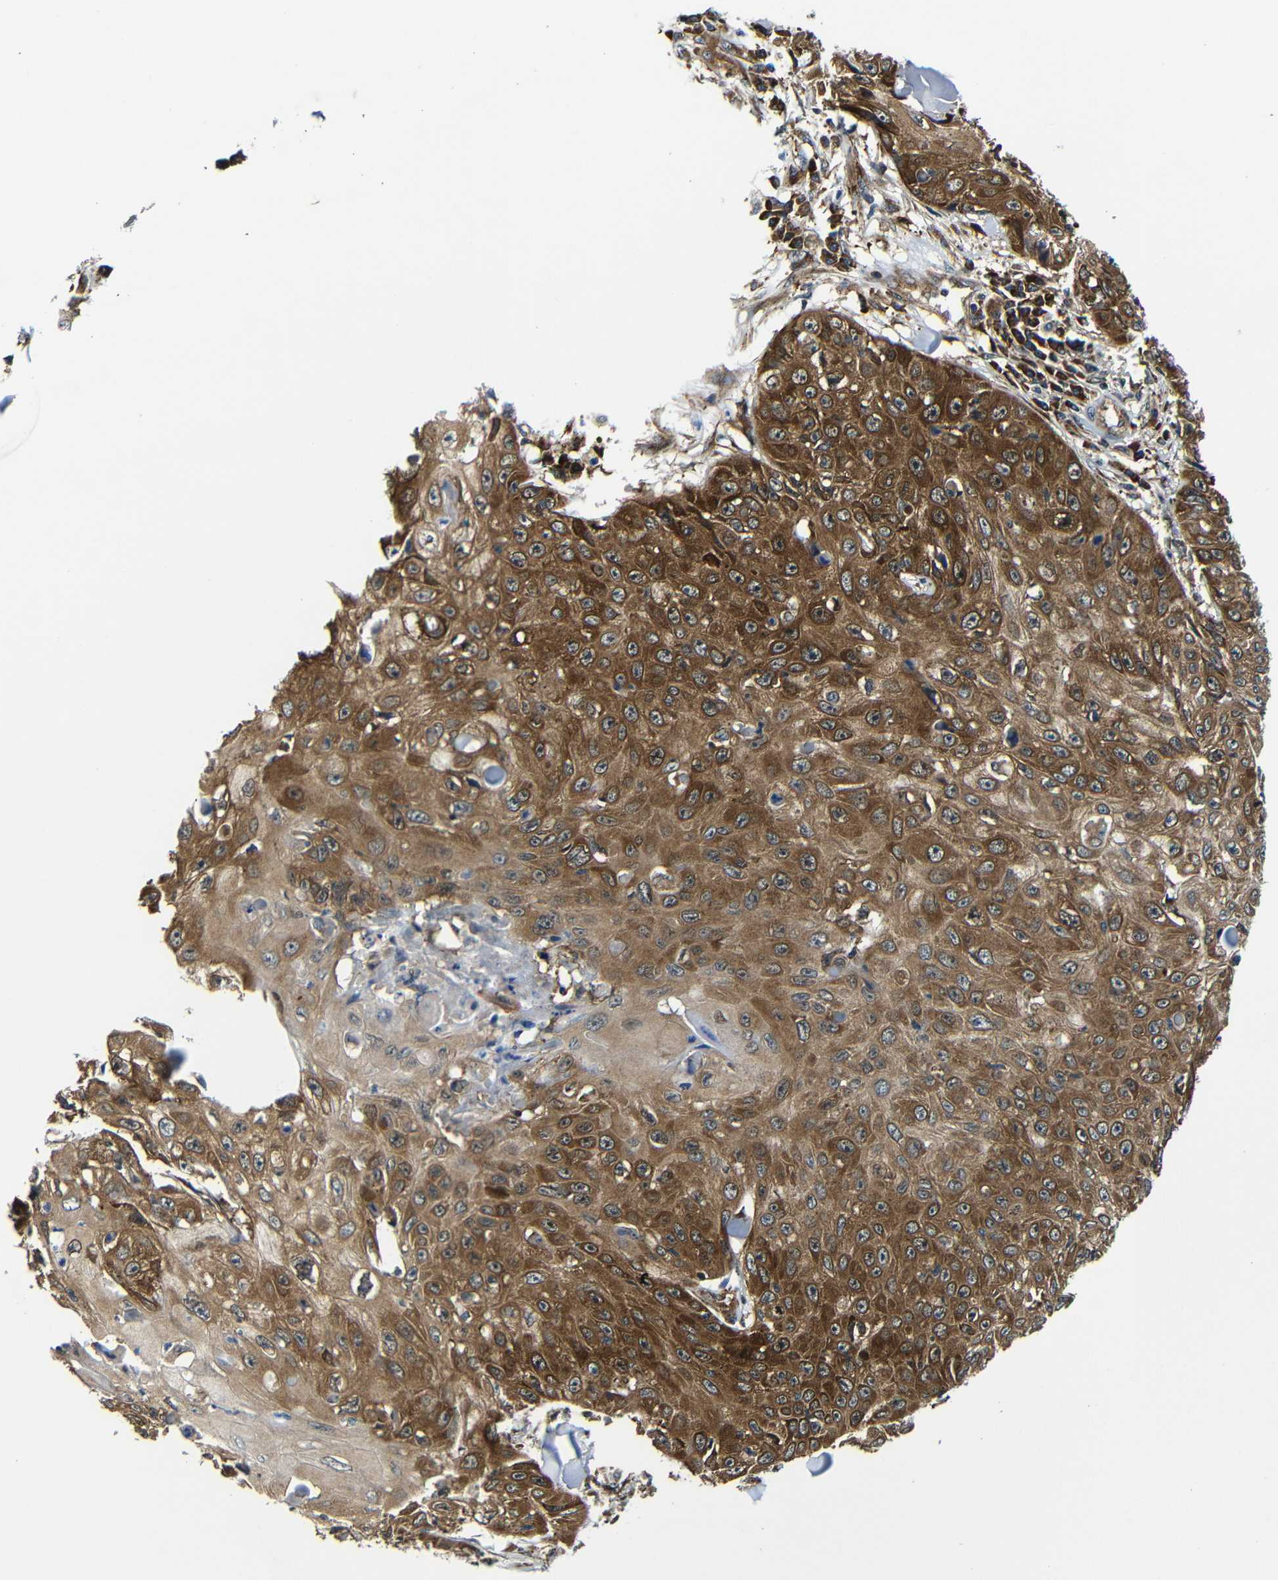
{"staining": {"intensity": "moderate", "quantity": ">75%", "location": "cytoplasmic/membranous"}, "tissue": "skin cancer", "cell_type": "Tumor cells", "image_type": "cancer", "snomed": [{"axis": "morphology", "description": "Squamous cell carcinoma, NOS"}, {"axis": "topography", "description": "Skin"}], "caption": "Immunohistochemistry of skin squamous cell carcinoma displays medium levels of moderate cytoplasmic/membranous staining in about >75% of tumor cells.", "gene": "ABCE1", "patient": {"sex": "male", "age": 86}}